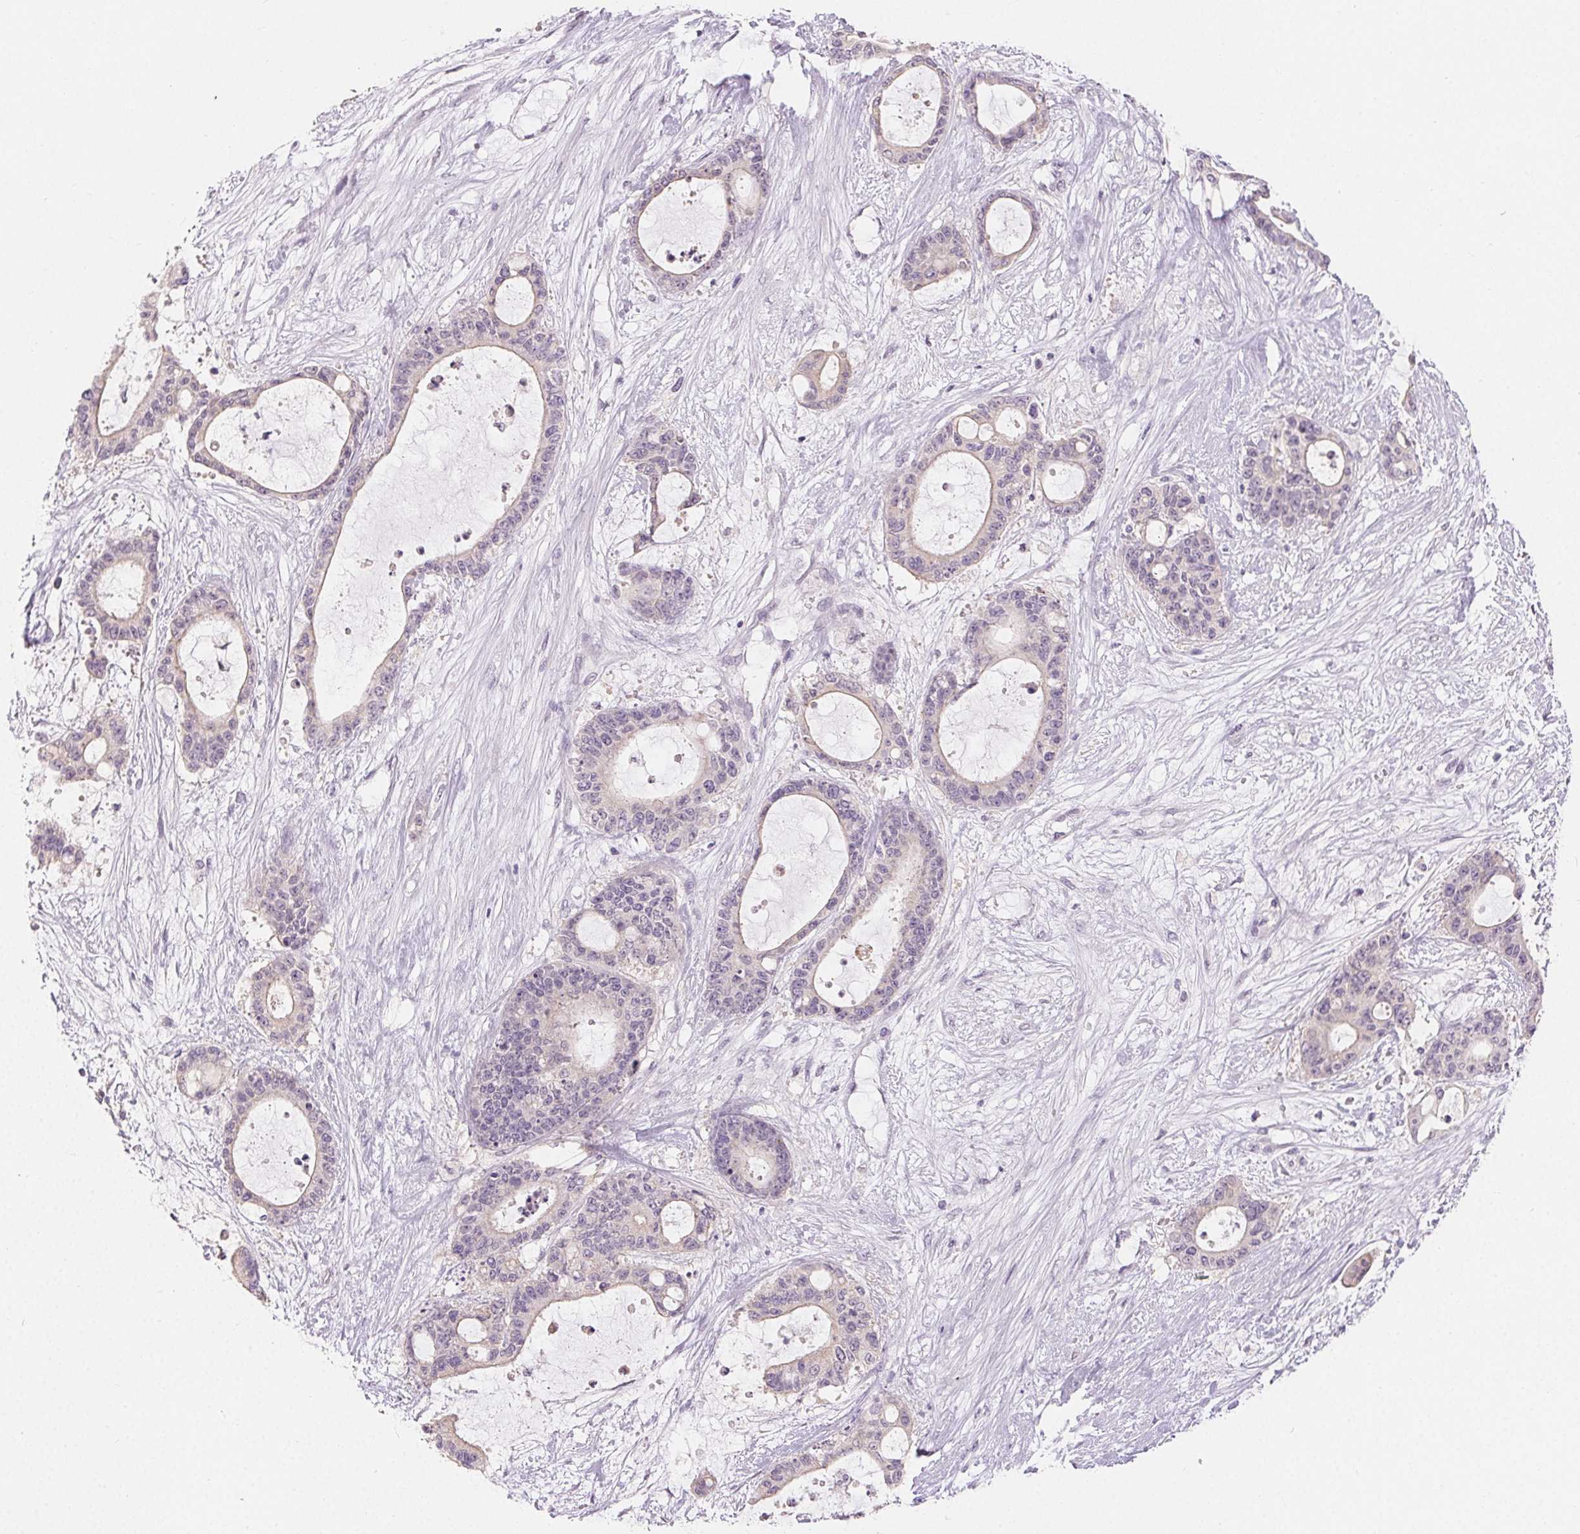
{"staining": {"intensity": "weak", "quantity": "<25%", "location": "cytoplasmic/membranous"}, "tissue": "liver cancer", "cell_type": "Tumor cells", "image_type": "cancer", "snomed": [{"axis": "morphology", "description": "Normal tissue, NOS"}, {"axis": "morphology", "description": "Cholangiocarcinoma"}, {"axis": "topography", "description": "Liver"}, {"axis": "topography", "description": "Peripheral nerve tissue"}], "caption": "Immunohistochemistry photomicrograph of human liver cholangiocarcinoma stained for a protein (brown), which reveals no staining in tumor cells. The staining was performed using DAB to visualize the protein expression in brown, while the nuclei were stained in blue with hematoxylin (Magnification: 20x).", "gene": "SFTPD", "patient": {"sex": "female", "age": 73}}